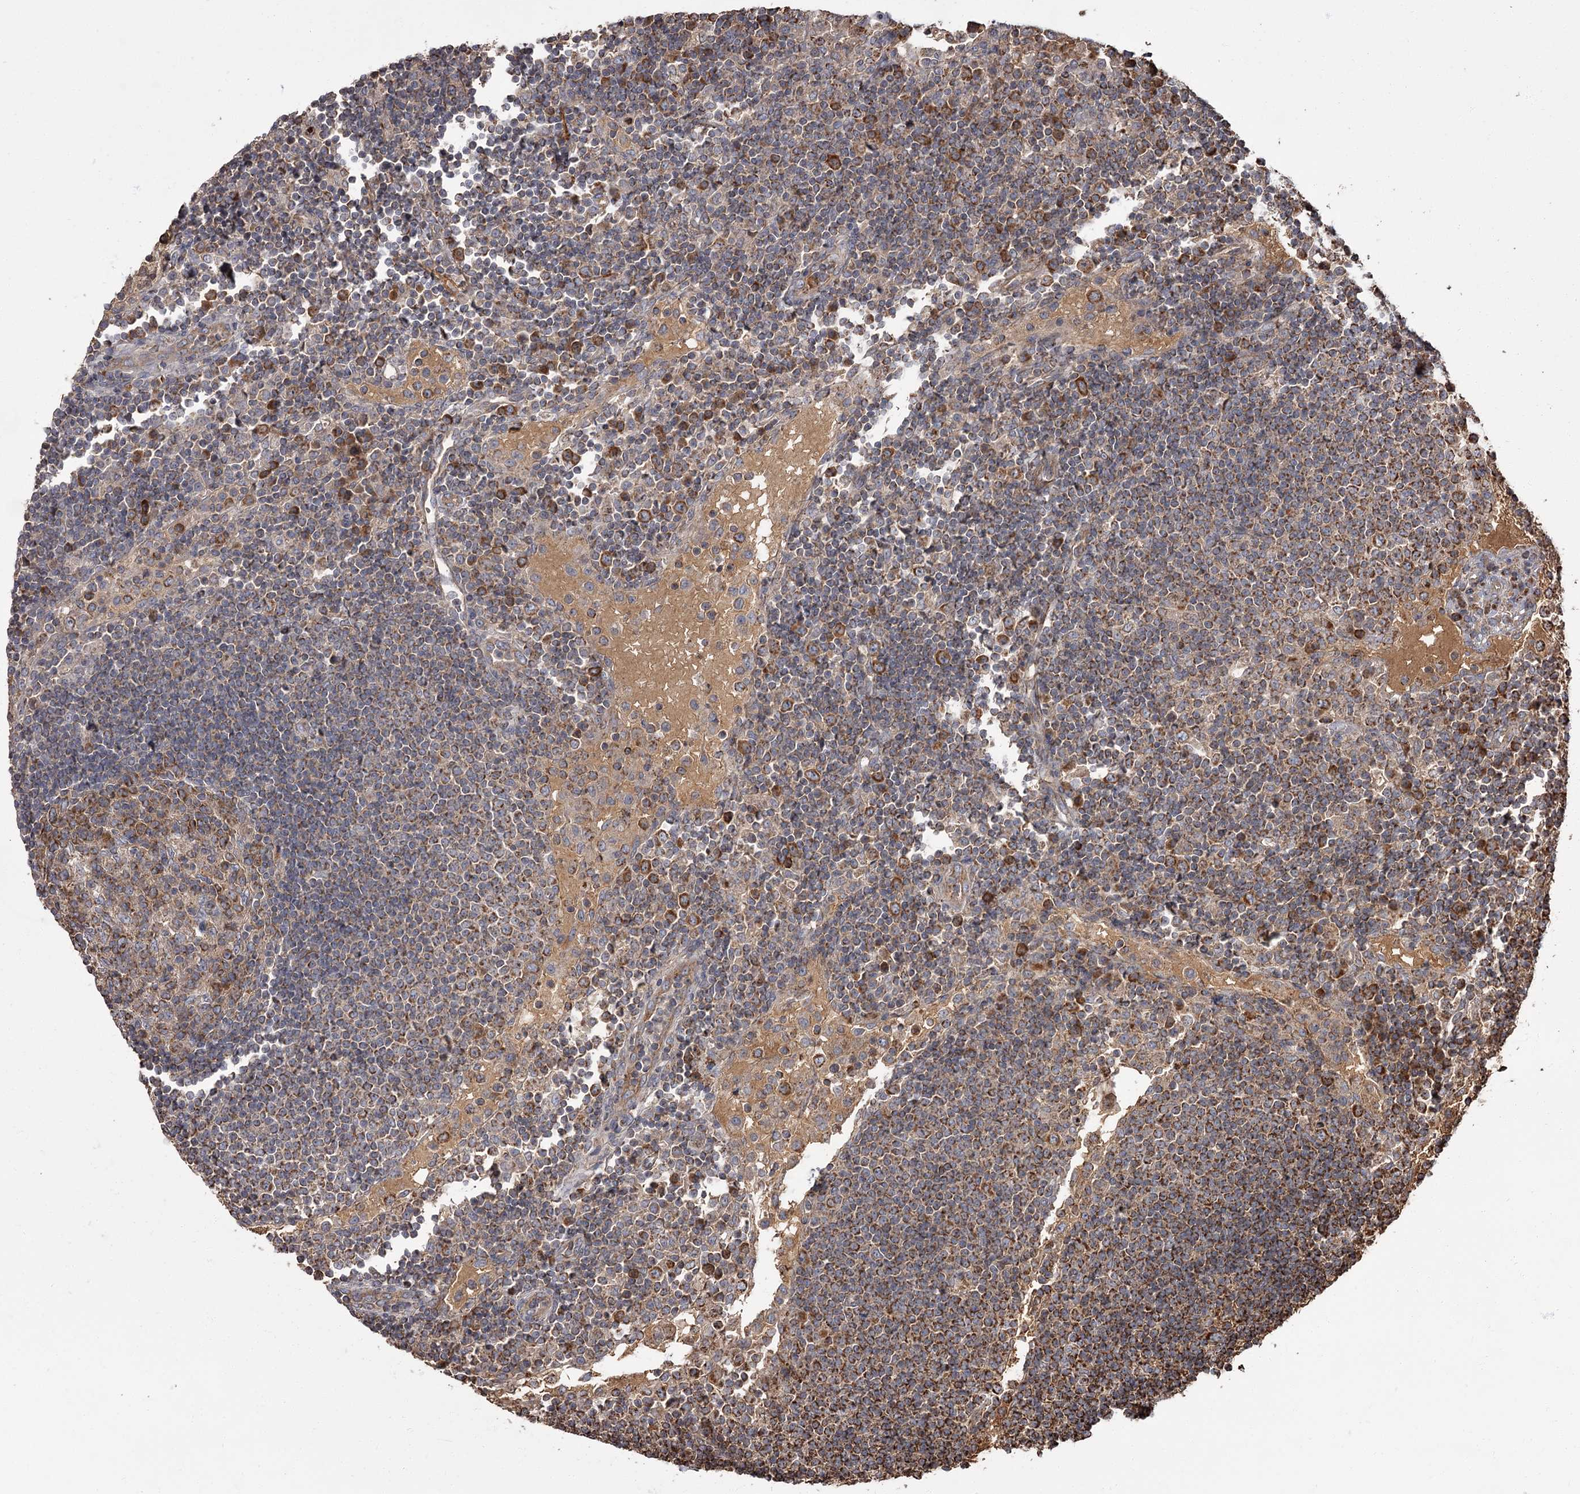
{"staining": {"intensity": "strong", "quantity": "<25%", "location": "cytoplasmic/membranous"}, "tissue": "lymph node", "cell_type": "Germinal center cells", "image_type": "normal", "snomed": [{"axis": "morphology", "description": "Normal tissue, NOS"}, {"axis": "topography", "description": "Lymph node"}], "caption": "Germinal center cells reveal strong cytoplasmic/membranous staining in approximately <25% of cells in unremarkable lymph node.", "gene": "THAP9", "patient": {"sex": "female", "age": 53}}